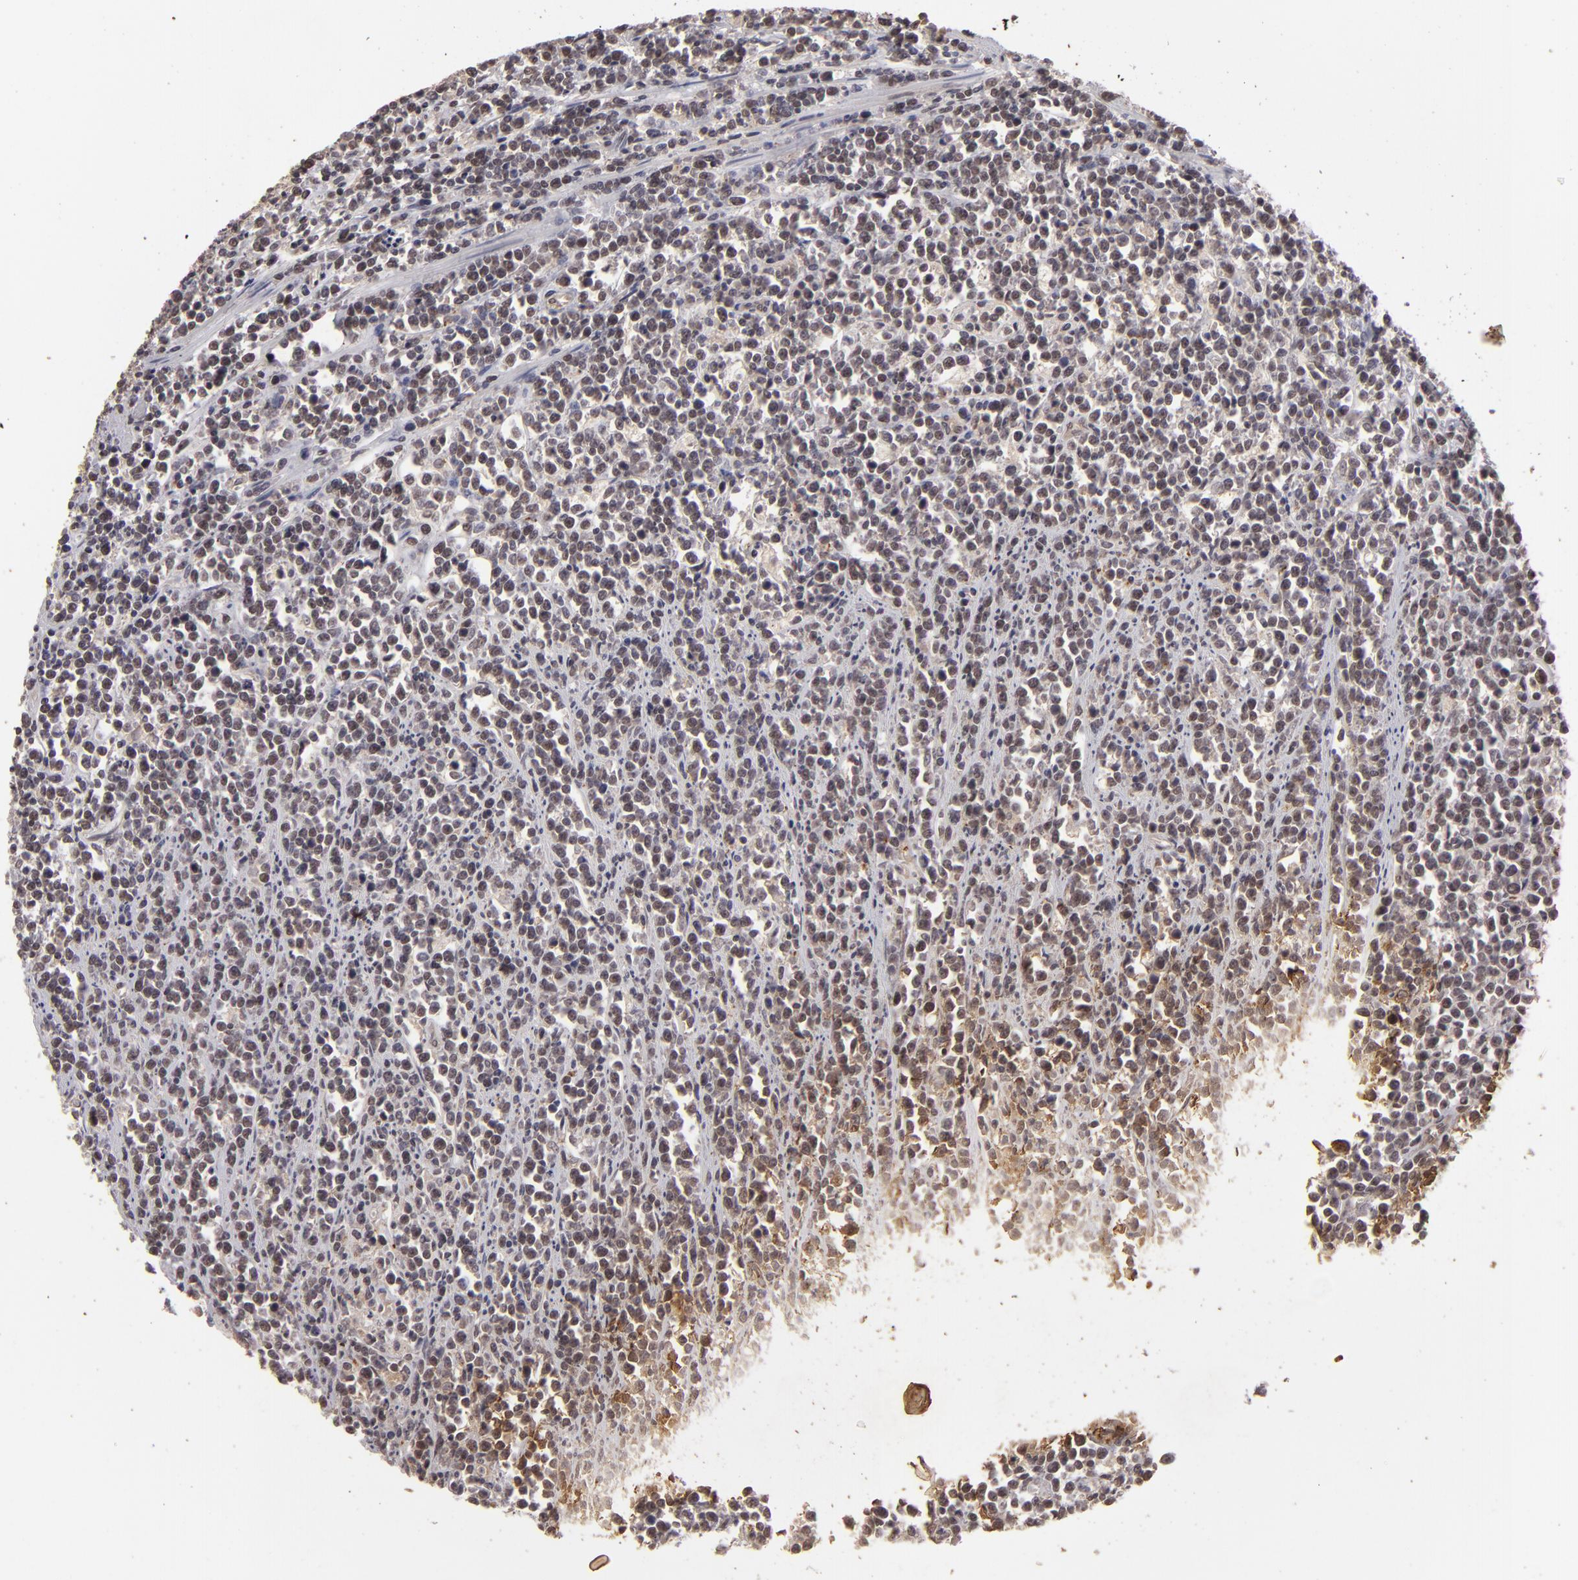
{"staining": {"intensity": "weak", "quantity": "25%-75%", "location": "cytoplasmic/membranous"}, "tissue": "lymphoma", "cell_type": "Tumor cells", "image_type": "cancer", "snomed": [{"axis": "morphology", "description": "Malignant lymphoma, non-Hodgkin's type, High grade"}, {"axis": "topography", "description": "Small intestine"}, {"axis": "topography", "description": "Colon"}], "caption": "Immunohistochemical staining of lymphoma shows weak cytoplasmic/membranous protein staining in about 25%-75% of tumor cells.", "gene": "DFFA", "patient": {"sex": "male", "age": 8}}